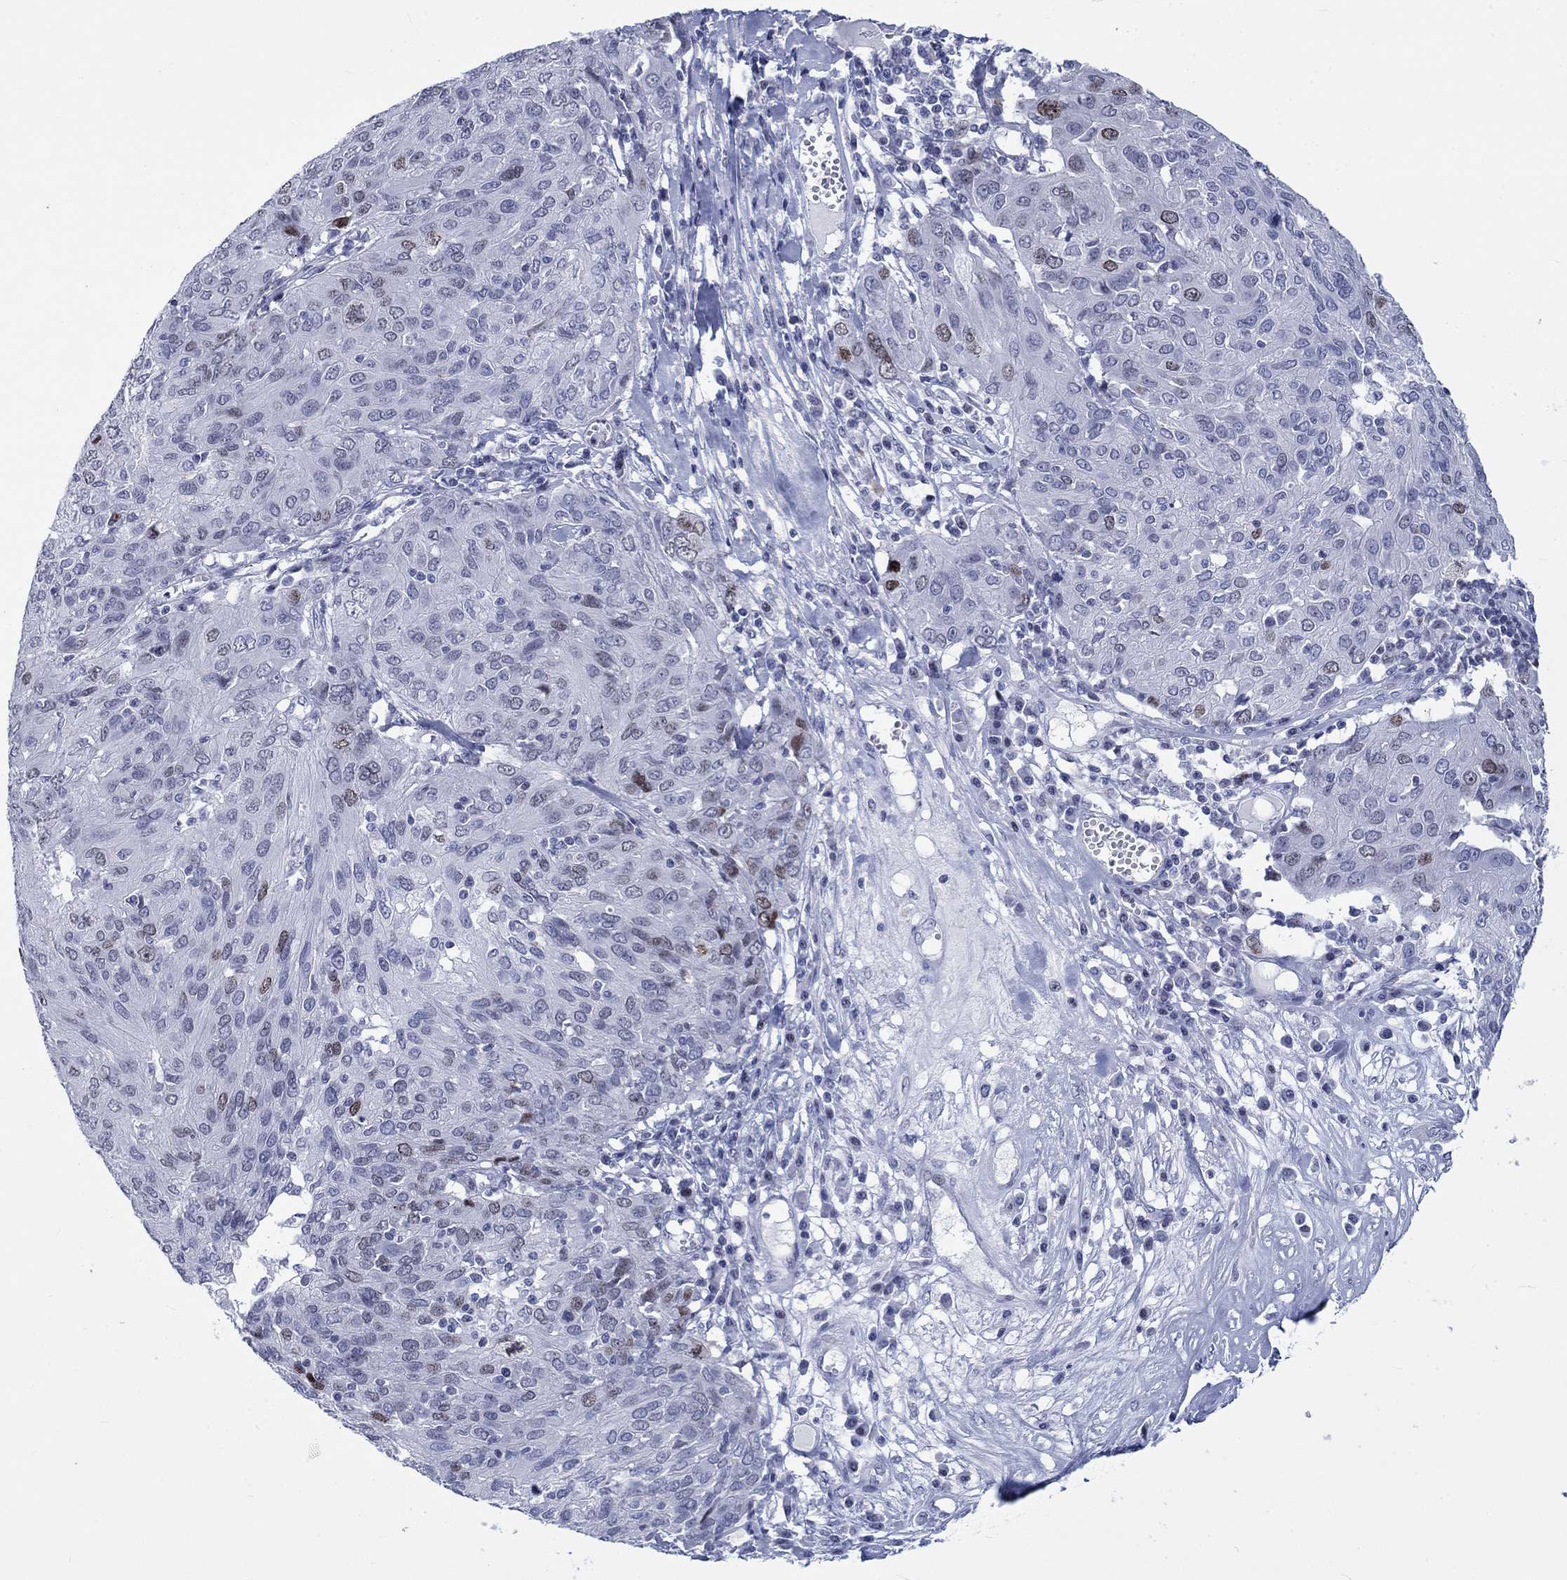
{"staining": {"intensity": "moderate", "quantity": "<25%", "location": "nuclear"}, "tissue": "ovarian cancer", "cell_type": "Tumor cells", "image_type": "cancer", "snomed": [{"axis": "morphology", "description": "Carcinoma, endometroid"}, {"axis": "topography", "description": "Ovary"}], "caption": "Ovarian endometroid carcinoma stained with a protein marker shows moderate staining in tumor cells.", "gene": "CDCA2", "patient": {"sex": "female", "age": 50}}